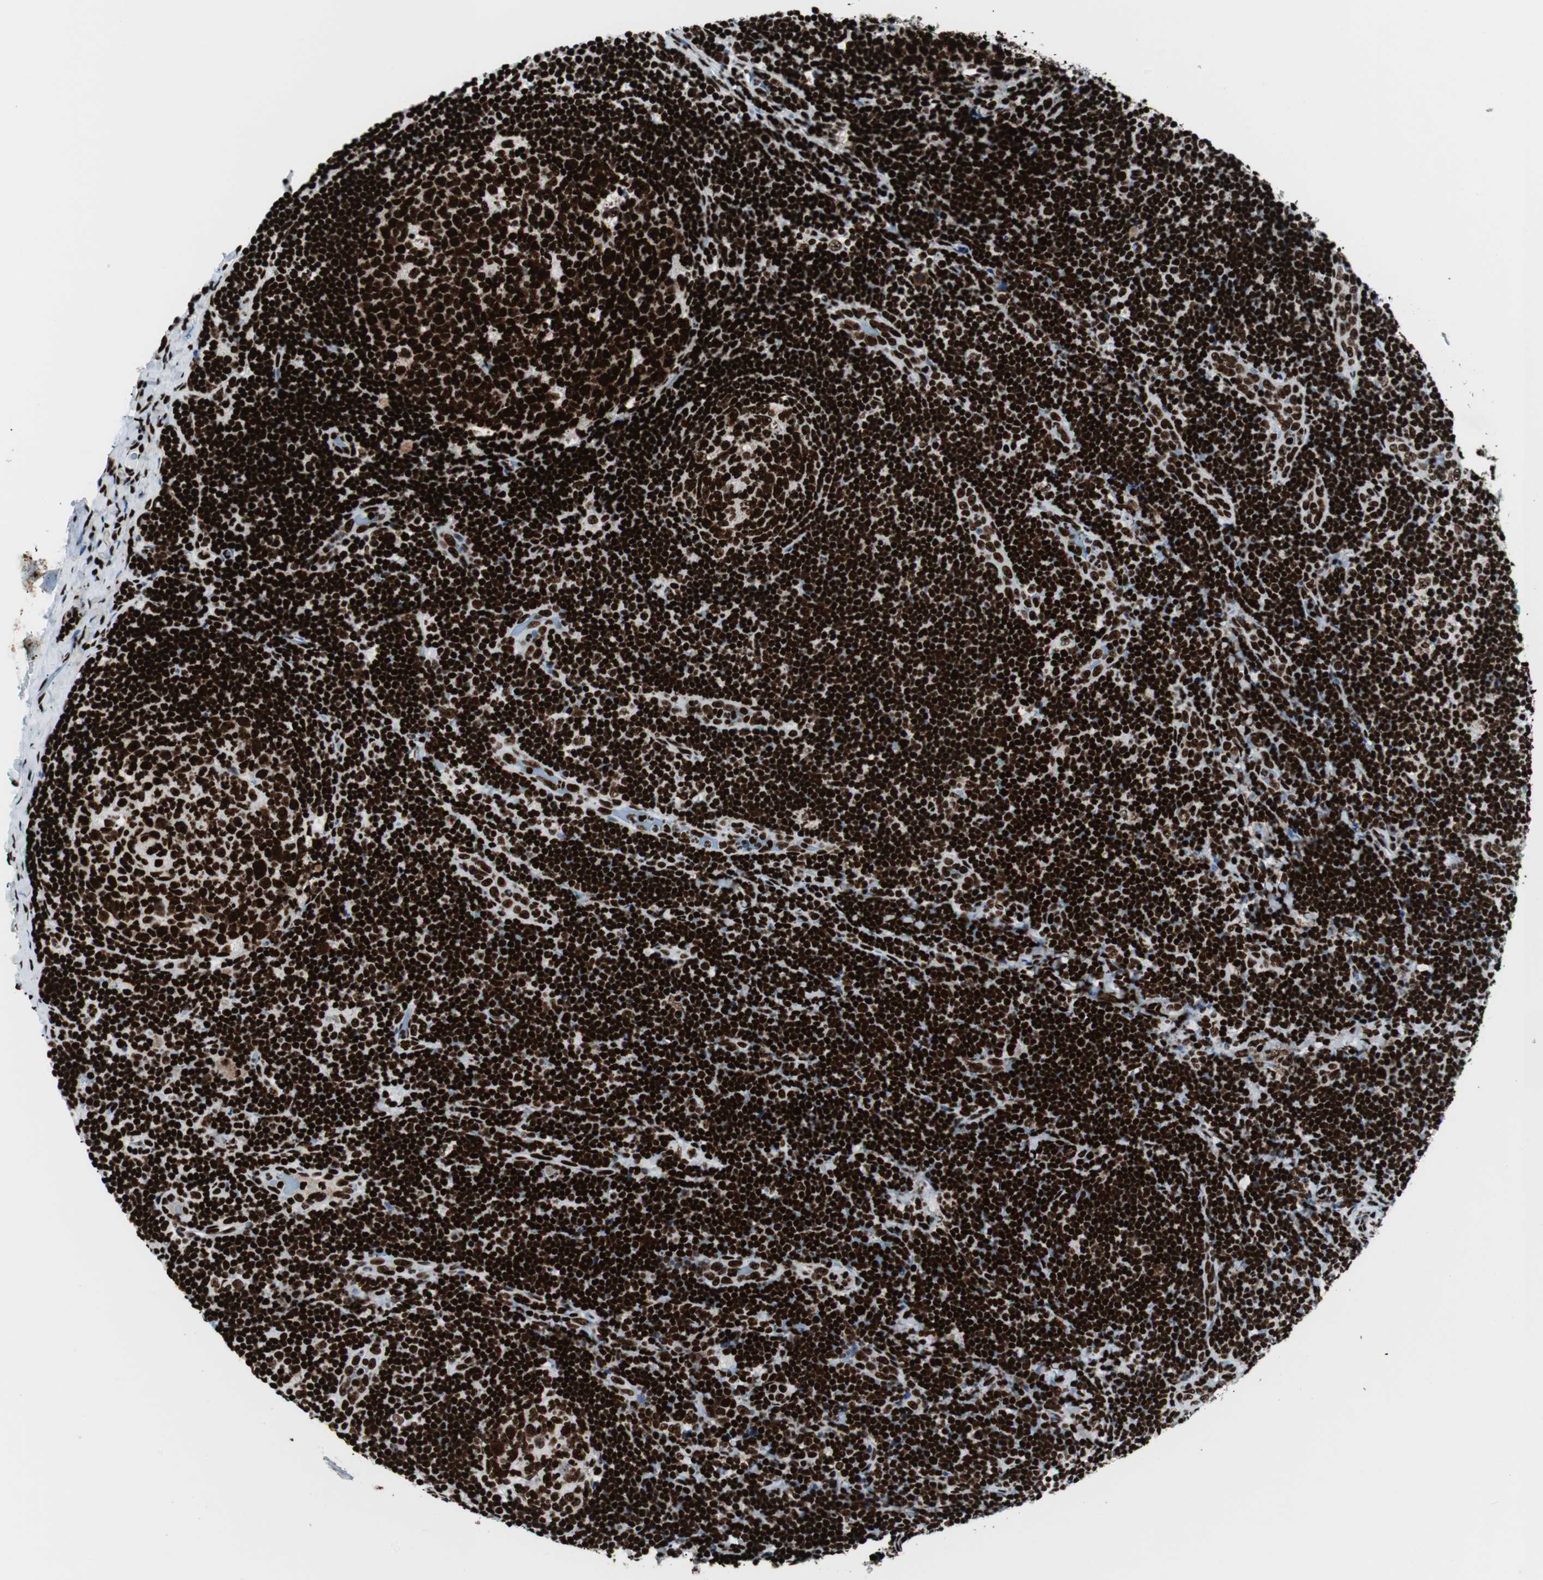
{"staining": {"intensity": "strong", "quantity": ">75%", "location": "nuclear"}, "tissue": "lymph node", "cell_type": "Germinal center cells", "image_type": "normal", "snomed": [{"axis": "morphology", "description": "Normal tissue, NOS"}, {"axis": "topography", "description": "Lymph node"}], "caption": "Immunohistochemistry (DAB) staining of benign human lymph node displays strong nuclear protein staining in approximately >75% of germinal center cells.", "gene": "NCL", "patient": {"sex": "female", "age": 14}}